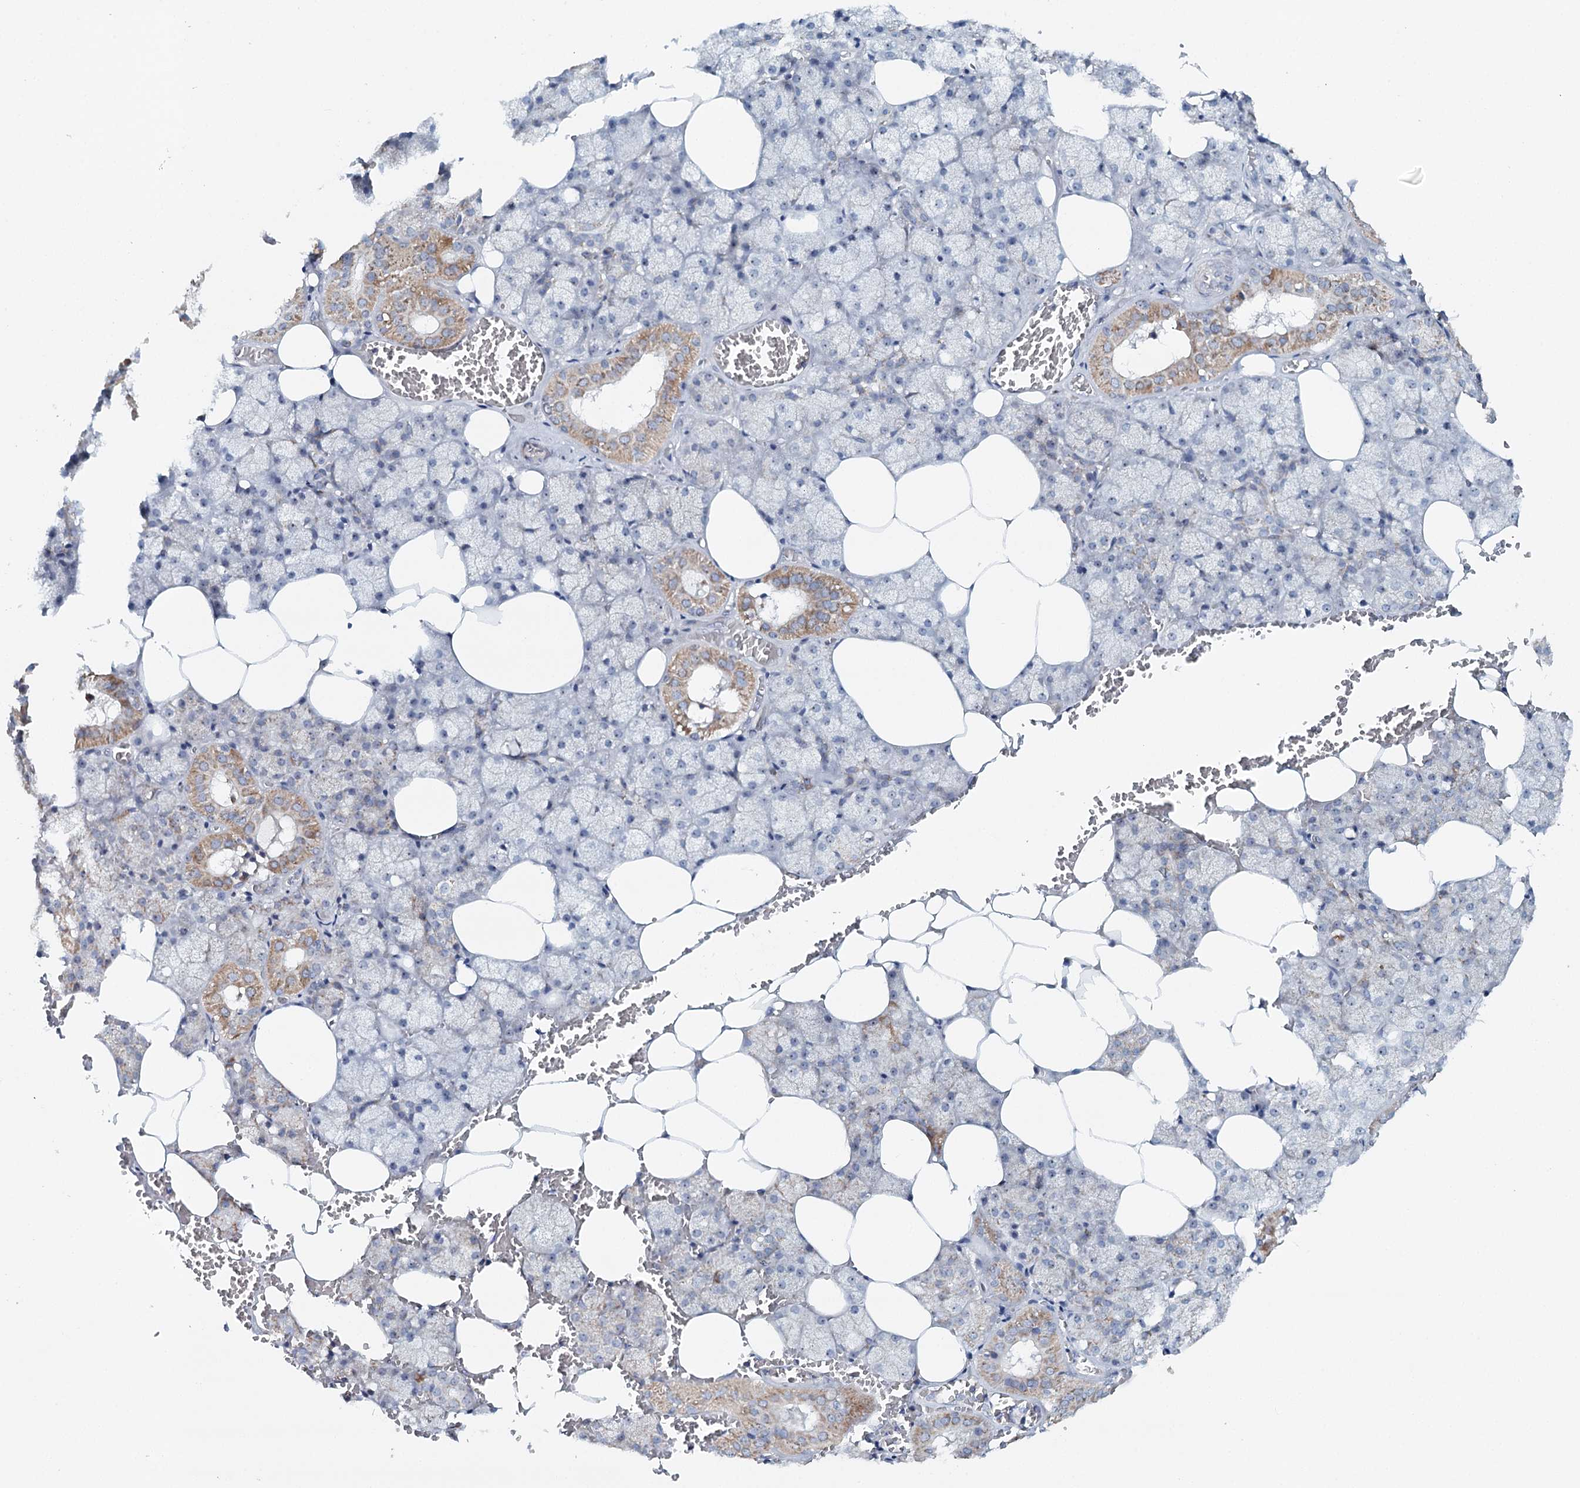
{"staining": {"intensity": "moderate", "quantity": "<25%", "location": "cytoplasmic/membranous"}, "tissue": "salivary gland", "cell_type": "Glandular cells", "image_type": "normal", "snomed": [{"axis": "morphology", "description": "Normal tissue, NOS"}, {"axis": "topography", "description": "Salivary gland"}], "caption": "Moderate cytoplasmic/membranous protein staining is present in approximately <25% of glandular cells in salivary gland. (brown staining indicates protein expression, while blue staining denotes nuclei).", "gene": "RBM43", "patient": {"sex": "male", "age": 62}}